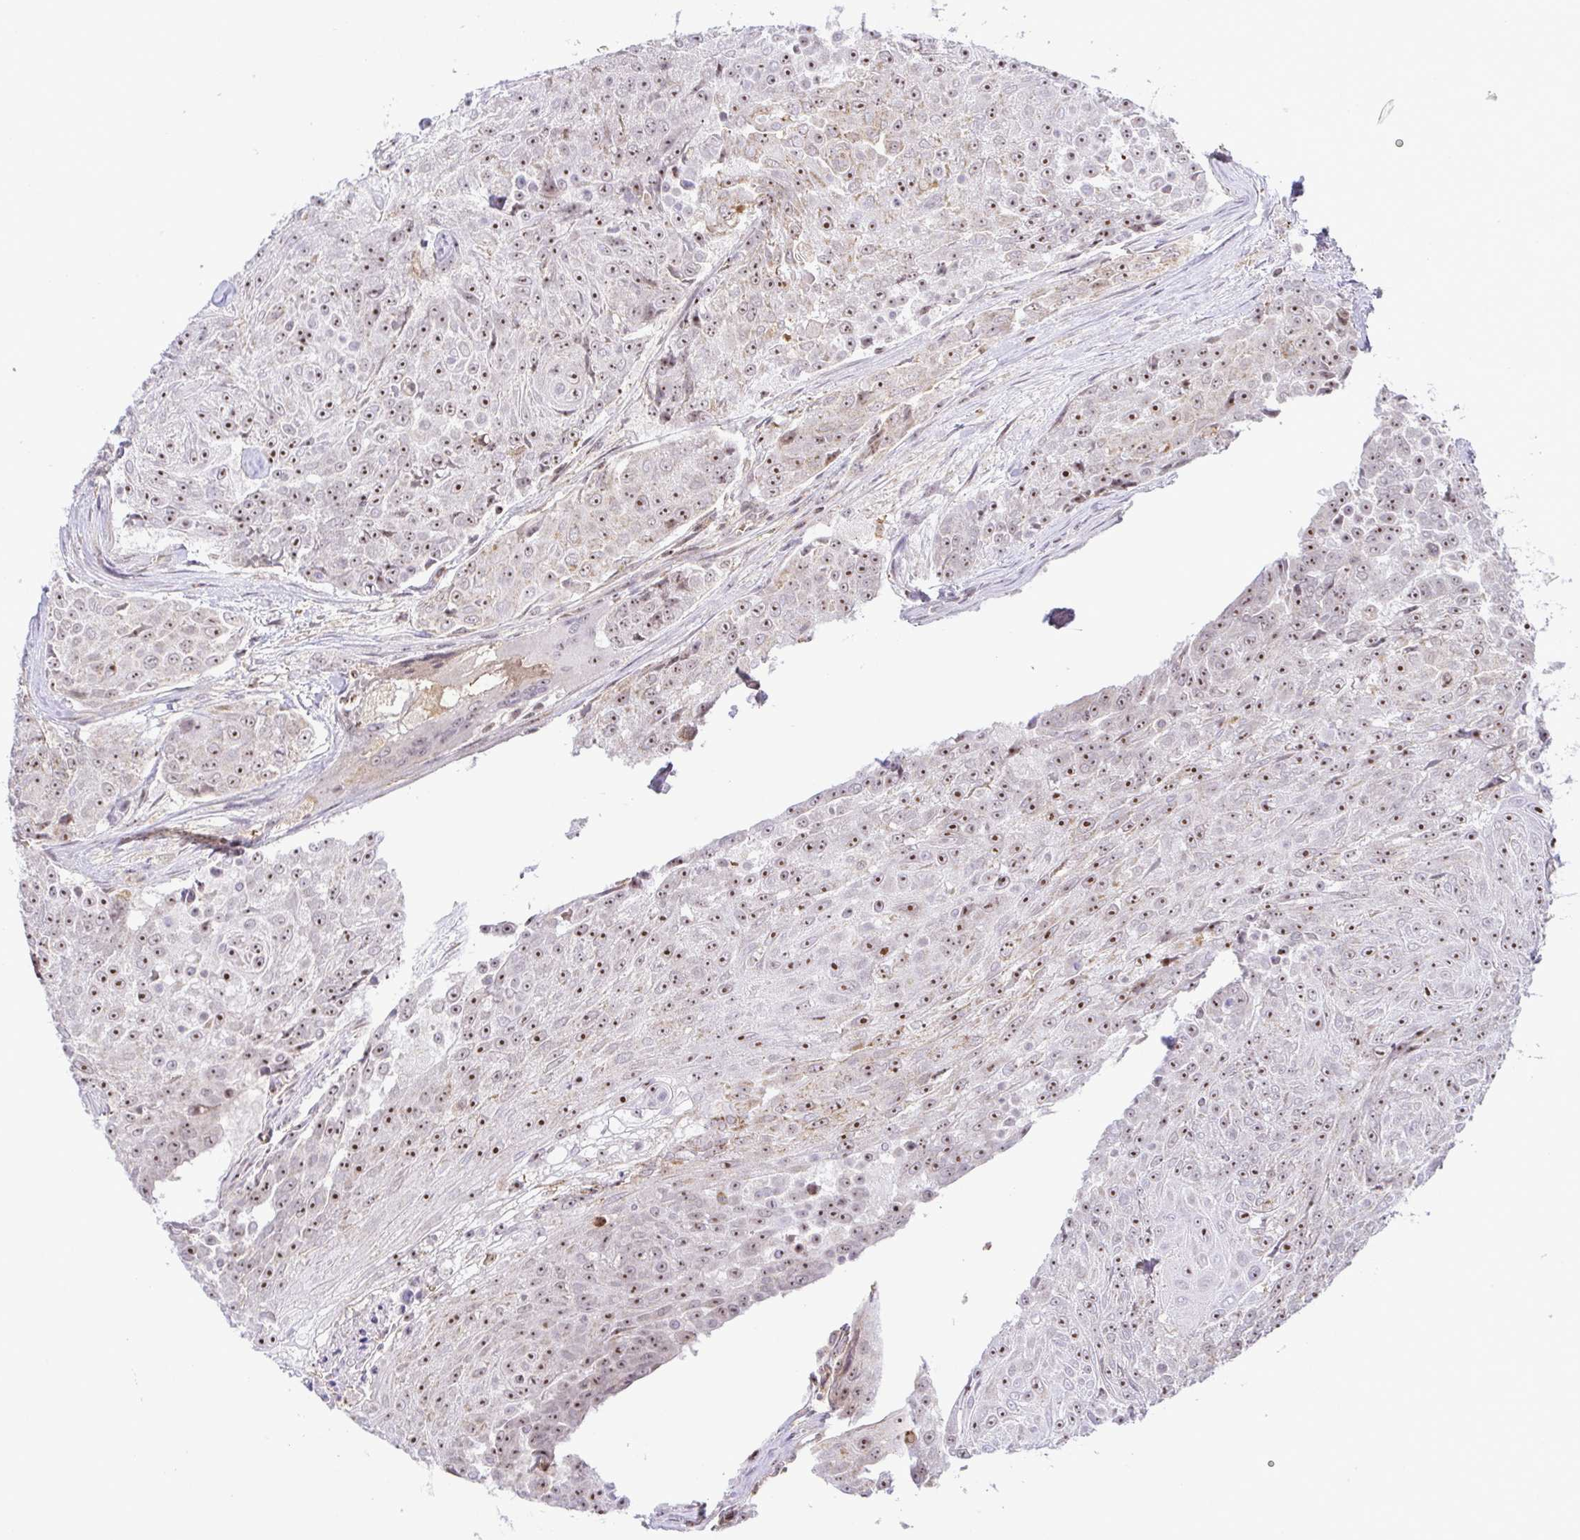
{"staining": {"intensity": "moderate", "quantity": "25%-75%", "location": "nuclear"}, "tissue": "urothelial cancer", "cell_type": "Tumor cells", "image_type": "cancer", "snomed": [{"axis": "morphology", "description": "Urothelial carcinoma, High grade"}, {"axis": "topography", "description": "Urinary bladder"}], "caption": "Immunohistochemical staining of urothelial cancer shows moderate nuclear protein expression in about 25%-75% of tumor cells.", "gene": "RSL24D1", "patient": {"sex": "female", "age": 63}}